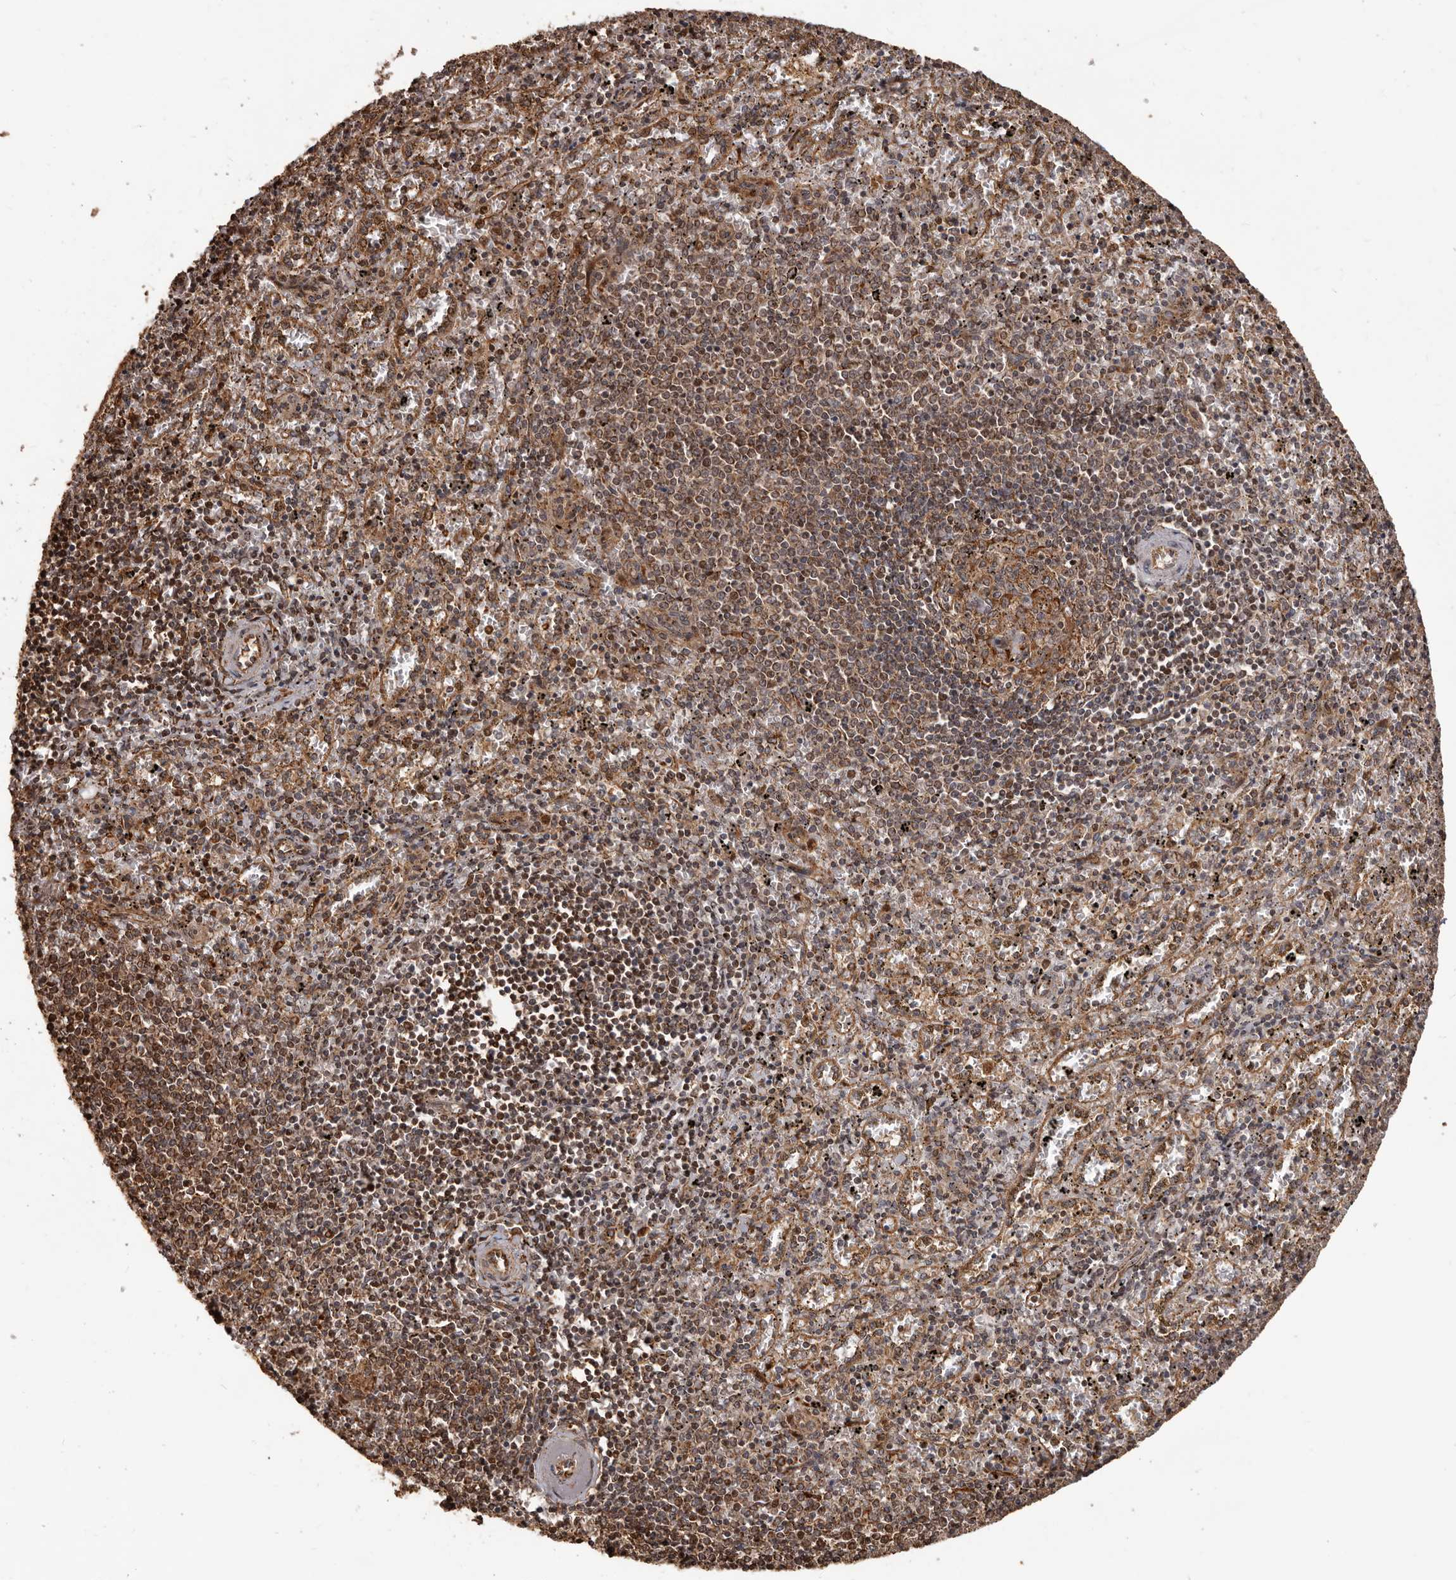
{"staining": {"intensity": "moderate", "quantity": "25%-75%", "location": "cytoplasmic/membranous,nuclear"}, "tissue": "spleen", "cell_type": "Cells in red pulp", "image_type": "normal", "snomed": [{"axis": "morphology", "description": "Normal tissue, NOS"}, {"axis": "topography", "description": "Spleen"}], "caption": "Protein staining of normal spleen exhibits moderate cytoplasmic/membranous,nuclear positivity in approximately 25%-75% of cells in red pulp. (DAB (3,3'-diaminobenzidine) IHC, brown staining for protein, blue staining for nuclei).", "gene": "MTO1", "patient": {"sex": "male", "age": 11}}